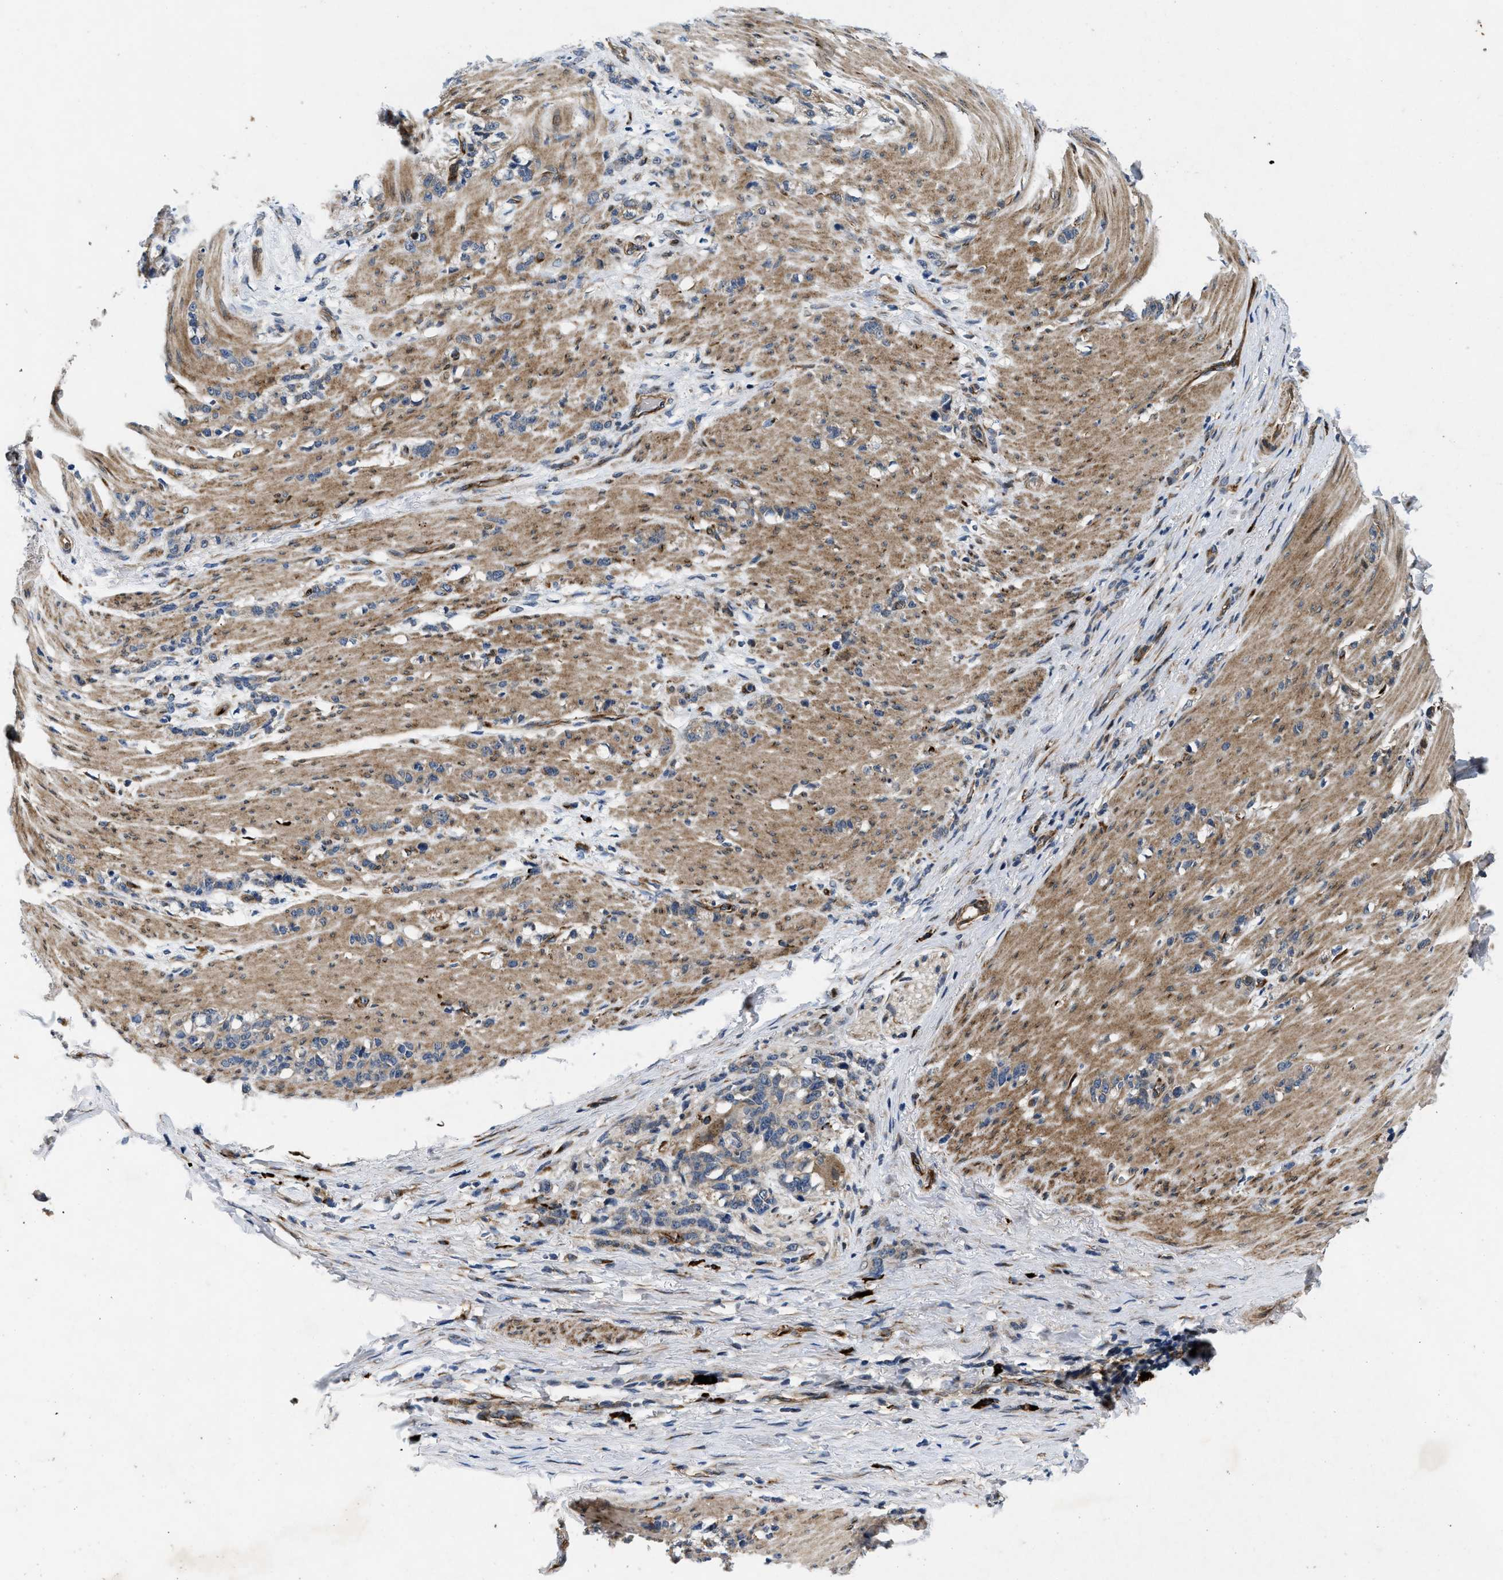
{"staining": {"intensity": "weak", "quantity": "25%-75%", "location": "cytoplasmic/membranous"}, "tissue": "stomach cancer", "cell_type": "Tumor cells", "image_type": "cancer", "snomed": [{"axis": "morphology", "description": "Adenocarcinoma, NOS"}, {"axis": "topography", "description": "Stomach, lower"}], "caption": "IHC of stomach cancer (adenocarcinoma) demonstrates low levels of weak cytoplasmic/membranous staining in approximately 25%-75% of tumor cells. IHC stains the protein in brown and the nuclei are stained blue.", "gene": "HSPA12B", "patient": {"sex": "male", "age": 88}}